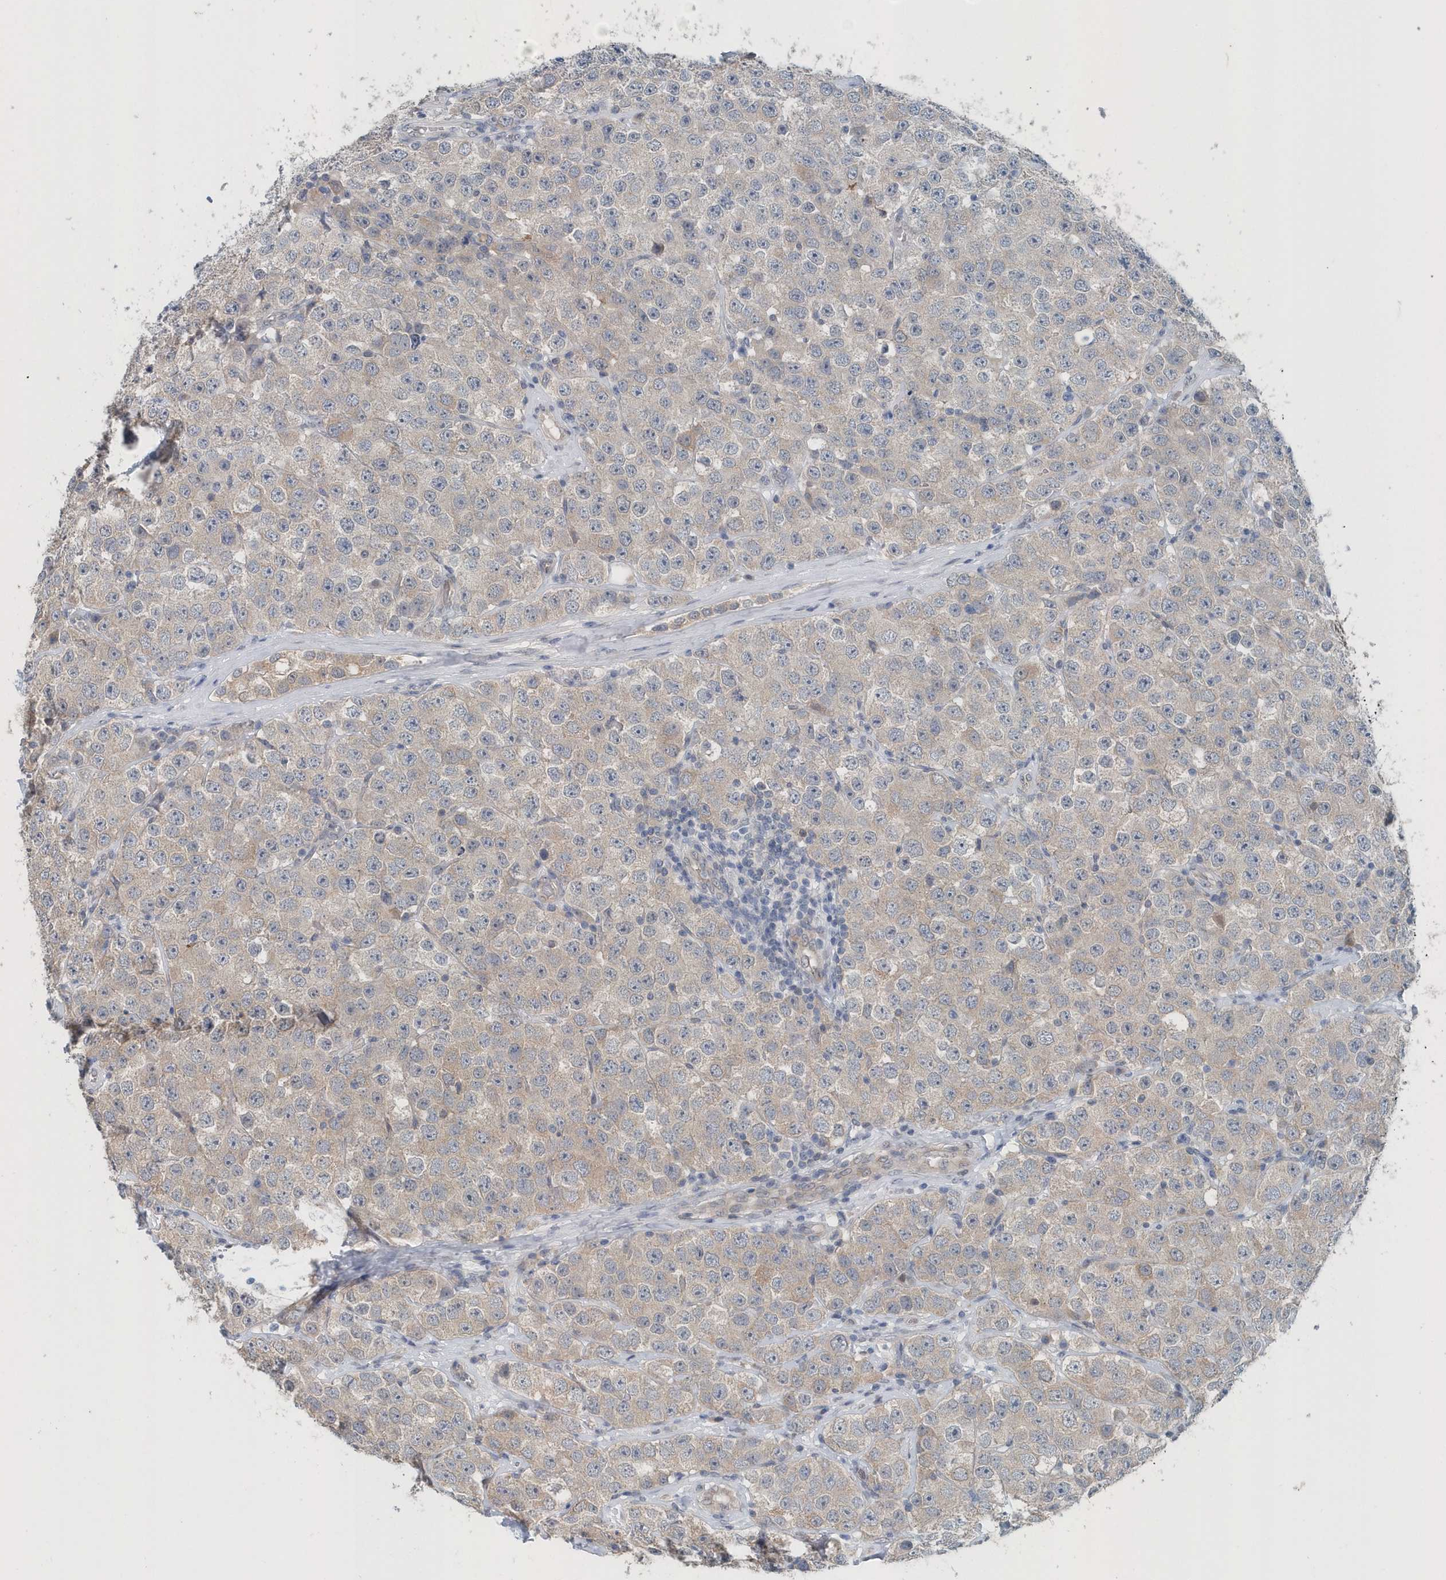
{"staining": {"intensity": "negative", "quantity": "none", "location": "none"}, "tissue": "testis cancer", "cell_type": "Tumor cells", "image_type": "cancer", "snomed": [{"axis": "morphology", "description": "Seminoma, NOS"}, {"axis": "topography", "description": "Testis"}], "caption": "Immunohistochemical staining of seminoma (testis) shows no significant positivity in tumor cells.", "gene": "PFN2", "patient": {"sex": "male", "age": 28}}